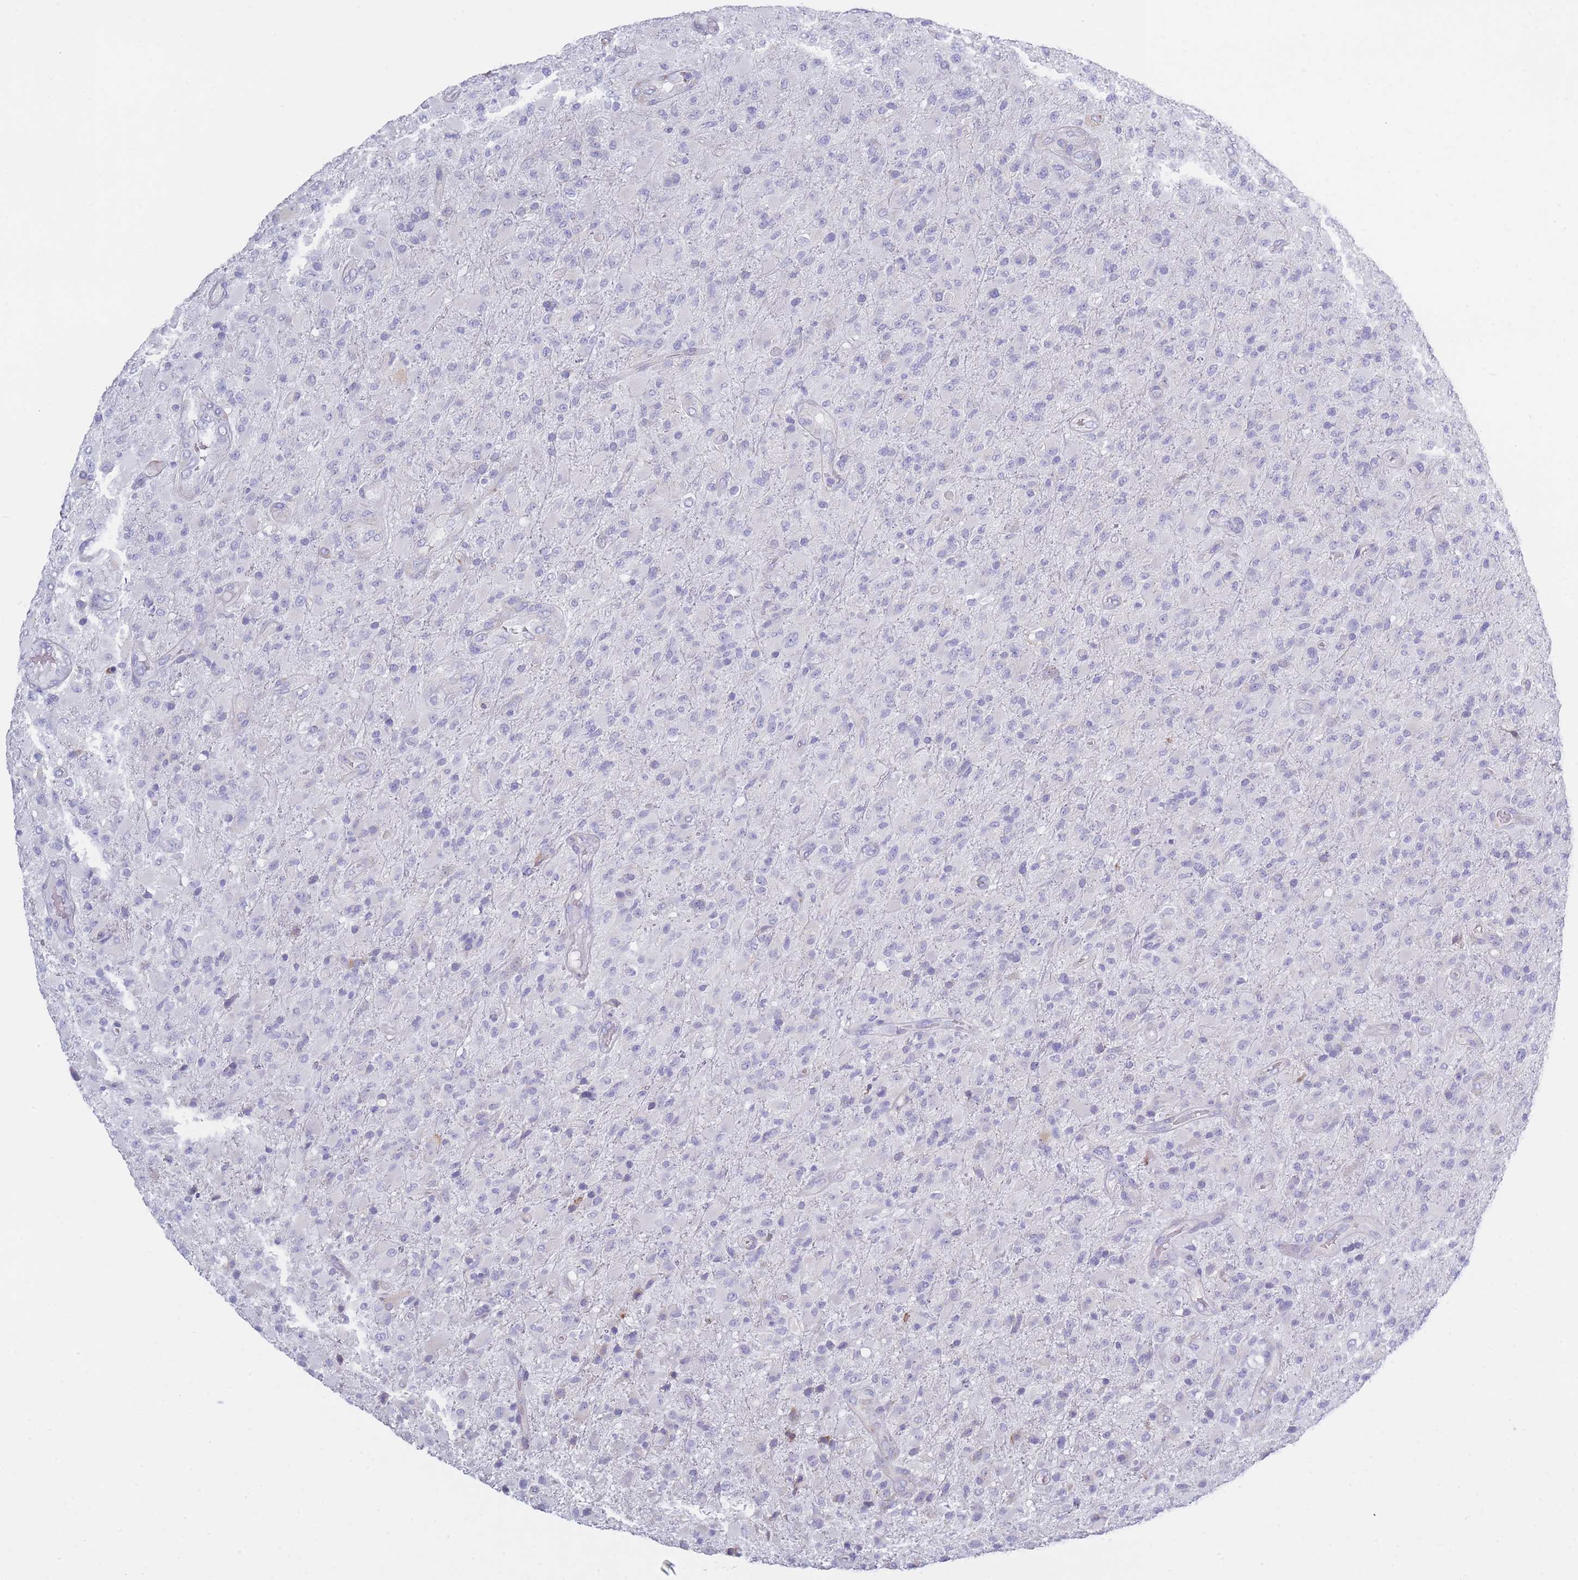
{"staining": {"intensity": "negative", "quantity": "none", "location": "none"}, "tissue": "glioma", "cell_type": "Tumor cells", "image_type": "cancer", "snomed": [{"axis": "morphology", "description": "Glioma, malignant, Low grade"}, {"axis": "topography", "description": "Brain"}], "caption": "Immunohistochemistry of human malignant glioma (low-grade) demonstrates no staining in tumor cells.", "gene": "XKR8", "patient": {"sex": "male", "age": 65}}